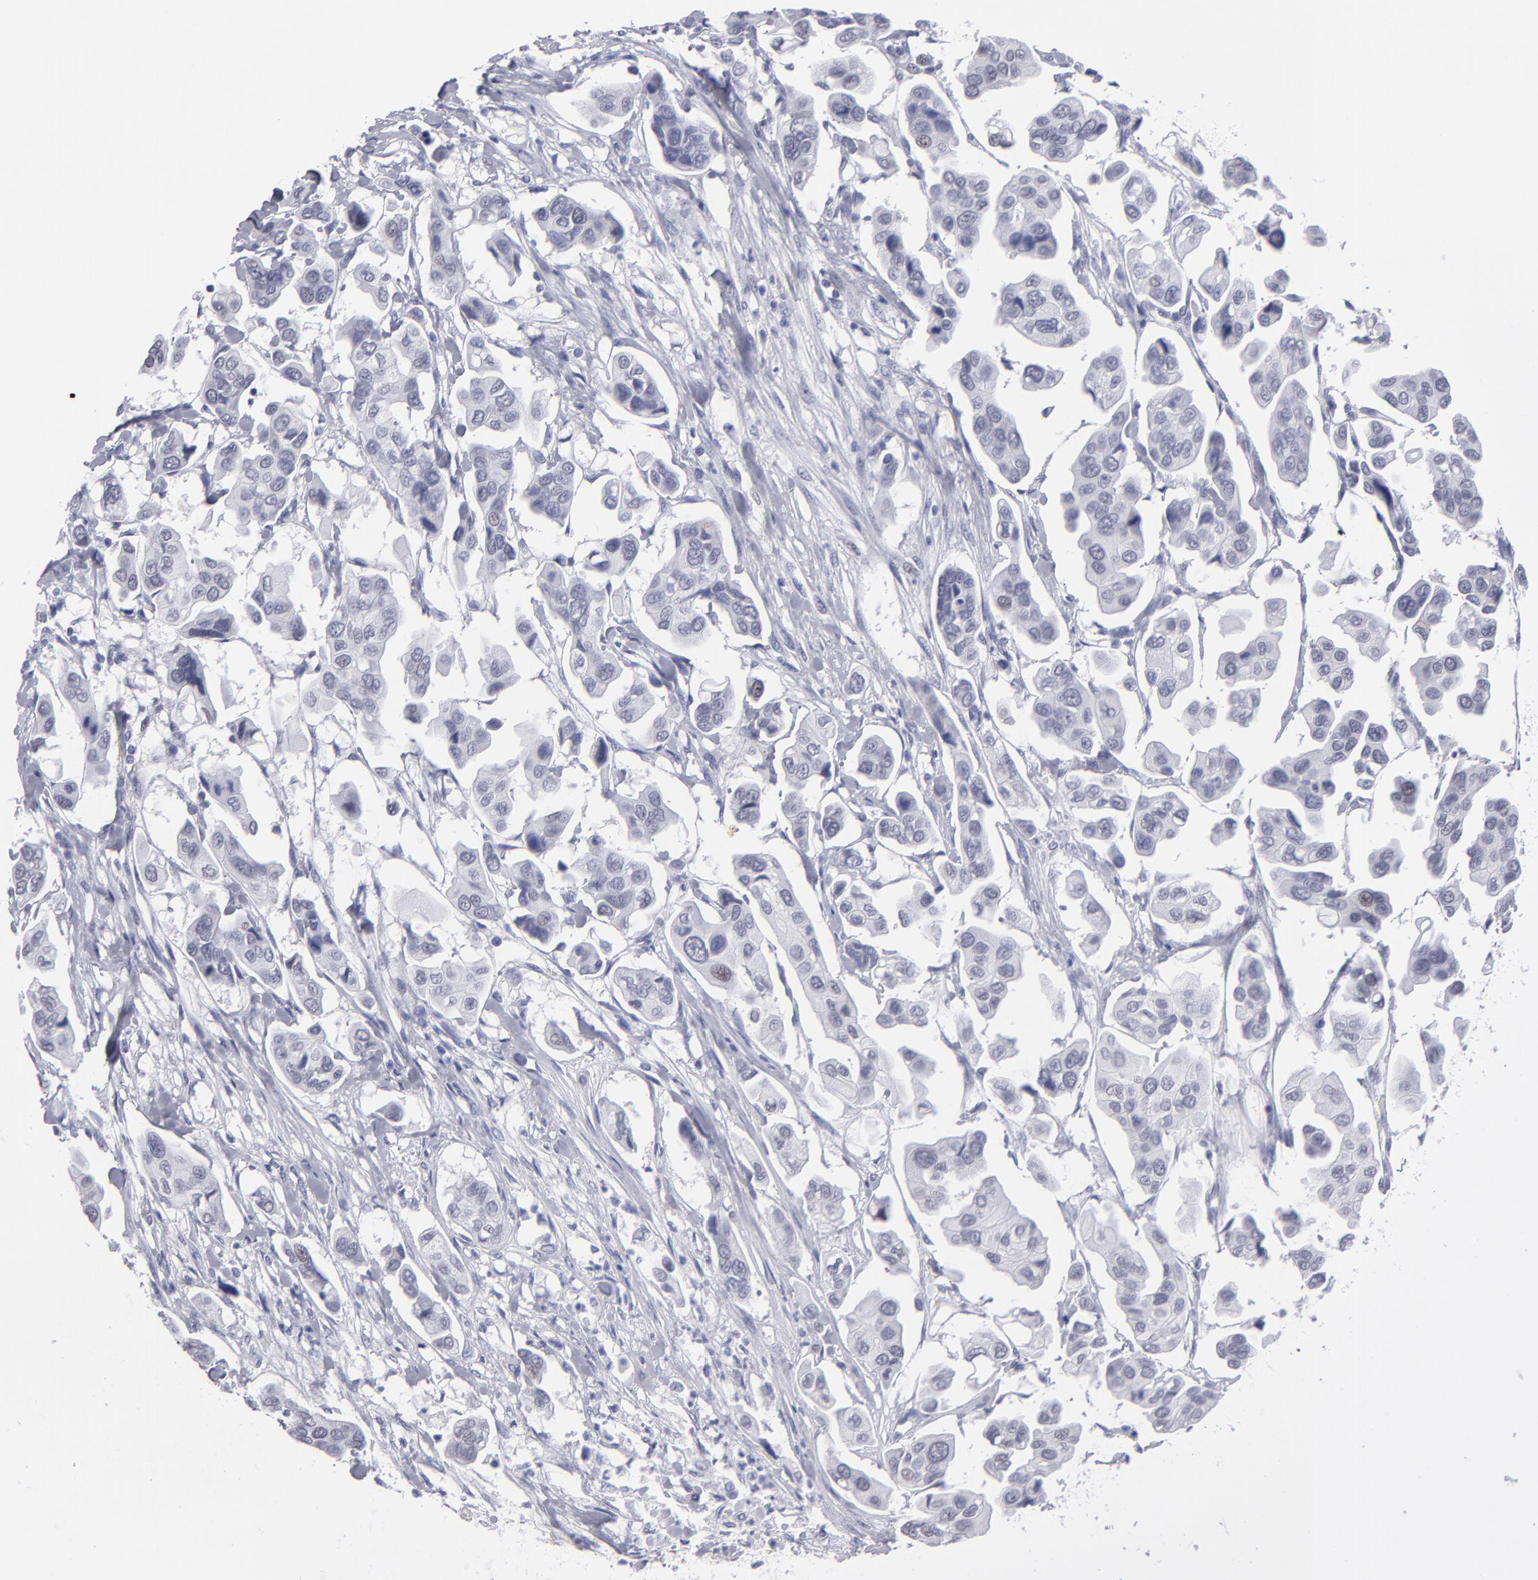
{"staining": {"intensity": "negative", "quantity": "none", "location": "none"}, "tissue": "urothelial cancer", "cell_type": "Tumor cells", "image_type": "cancer", "snomed": [{"axis": "morphology", "description": "Adenocarcinoma, NOS"}, {"axis": "topography", "description": "Urinary bladder"}], "caption": "Immunohistochemical staining of human adenocarcinoma displays no significant expression in tumor cells. Nuclei are stained in blue.", "gene": "ALDOB", "patient": {"sex": "male", "age": 61}}